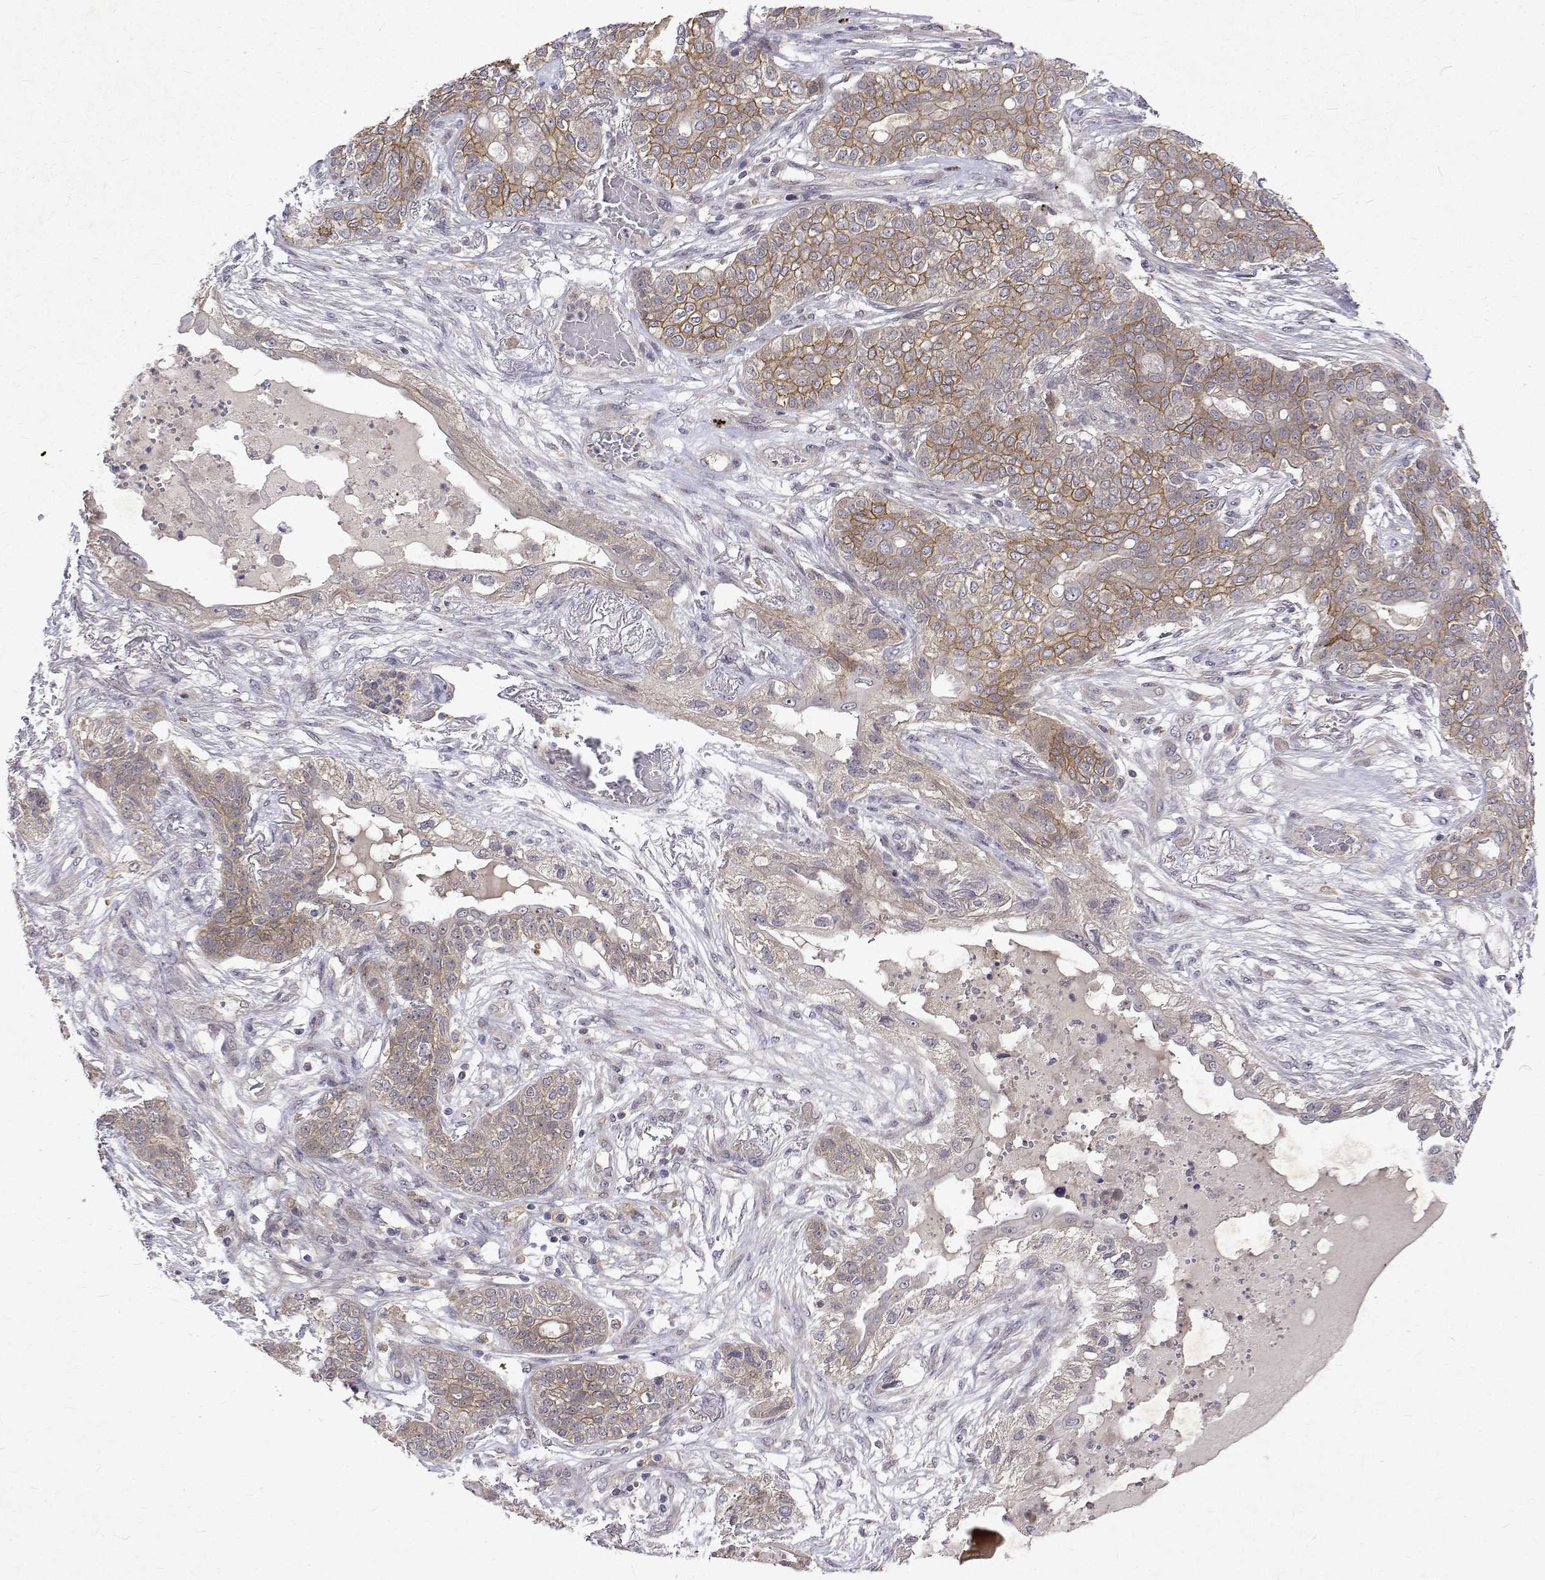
{"staining": {"intensity": "moderate", "quantity": "25%-75%", "location": "cytoplasmic/membranous"}, "tissue": "lung cancer", "cell_type": "Tumor cells", "image_type": "cancer", "snomed": [{"axis": "morphology", "description": "Squamous cell carcinoma, NOS"}, {"axis": "topography", "description": "Lung"}], "caption": "DAB (3,3'-diaminobenzidine) immunohistochemical staining of squamous cell carcinoma (lung) demonstrates moderate cytoplasmic/membranous protein expression in about 25%-75% of tumor cells.", "gene": "ALKBH8", "patient": {"sex": "female", "age": 70}}